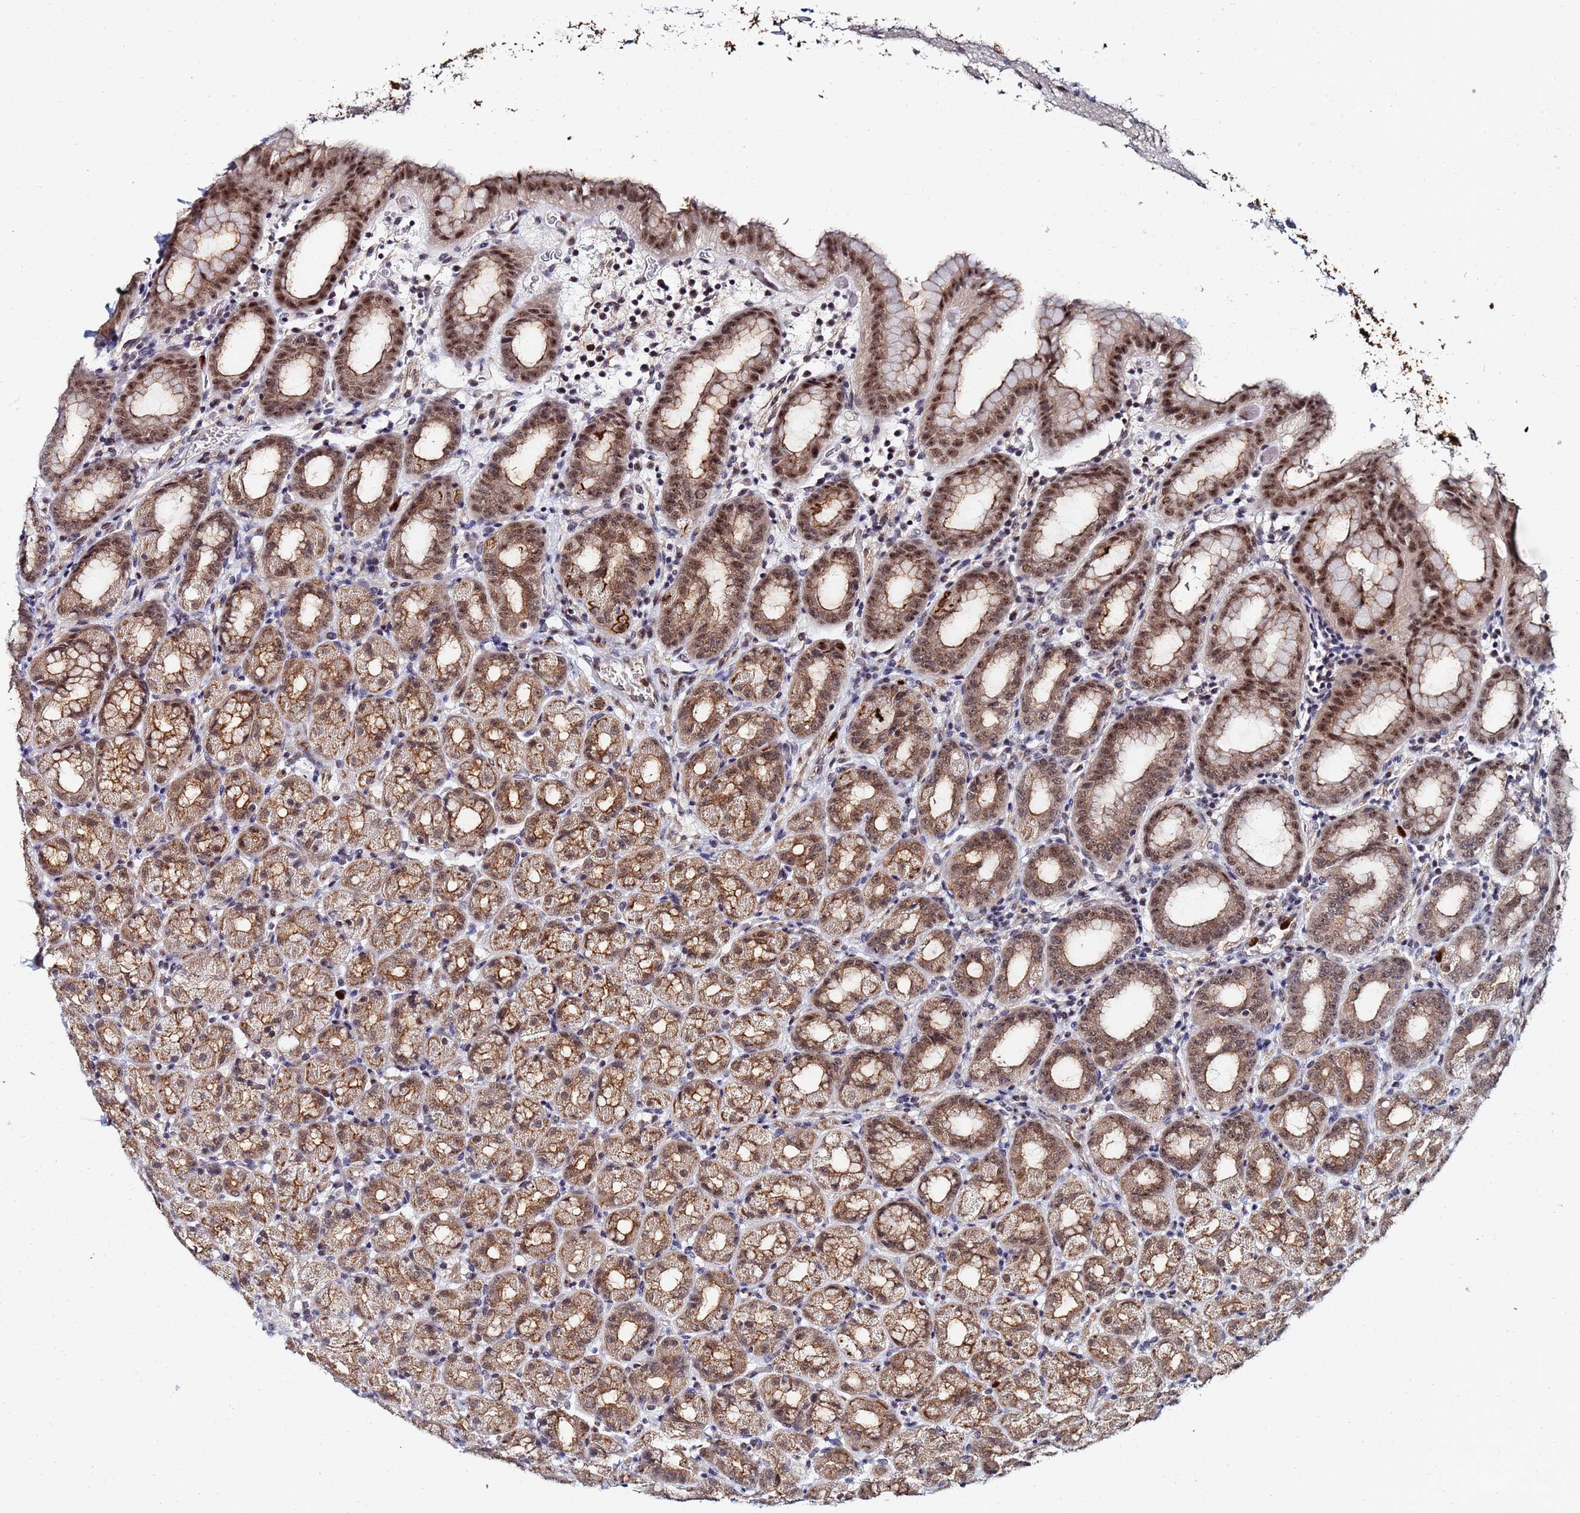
{"staining": {"intensity": "moderate", "quantity": "25%-75%", "location": "cytoplasmic/membranous,nuclear"}, "tissue": "stomach", "cell_type": "Glandular cells", "image_type": "normal", "snomed": [{"axis": "morphology", "description": "Normal tissue, NOS"}, {"axis": "topography", "description": "Stomach, upper"}, {"axis": "topography", "description": "Stomach, lower"}, {"axis": "topography", "description": "Small intestine"}], "caption": "IHC micrograph of unremarkable stomach: stomach stained using IHC reveals medium levels of moderate protein expression localized specifically in the cytoplasmic/membranous,nuclear of glandular cells, appearing as a cytoplasmic/membranous,nuclear brown color.", "gene": "MTCL1", "patient": {"sex": "male", "age": 68}}